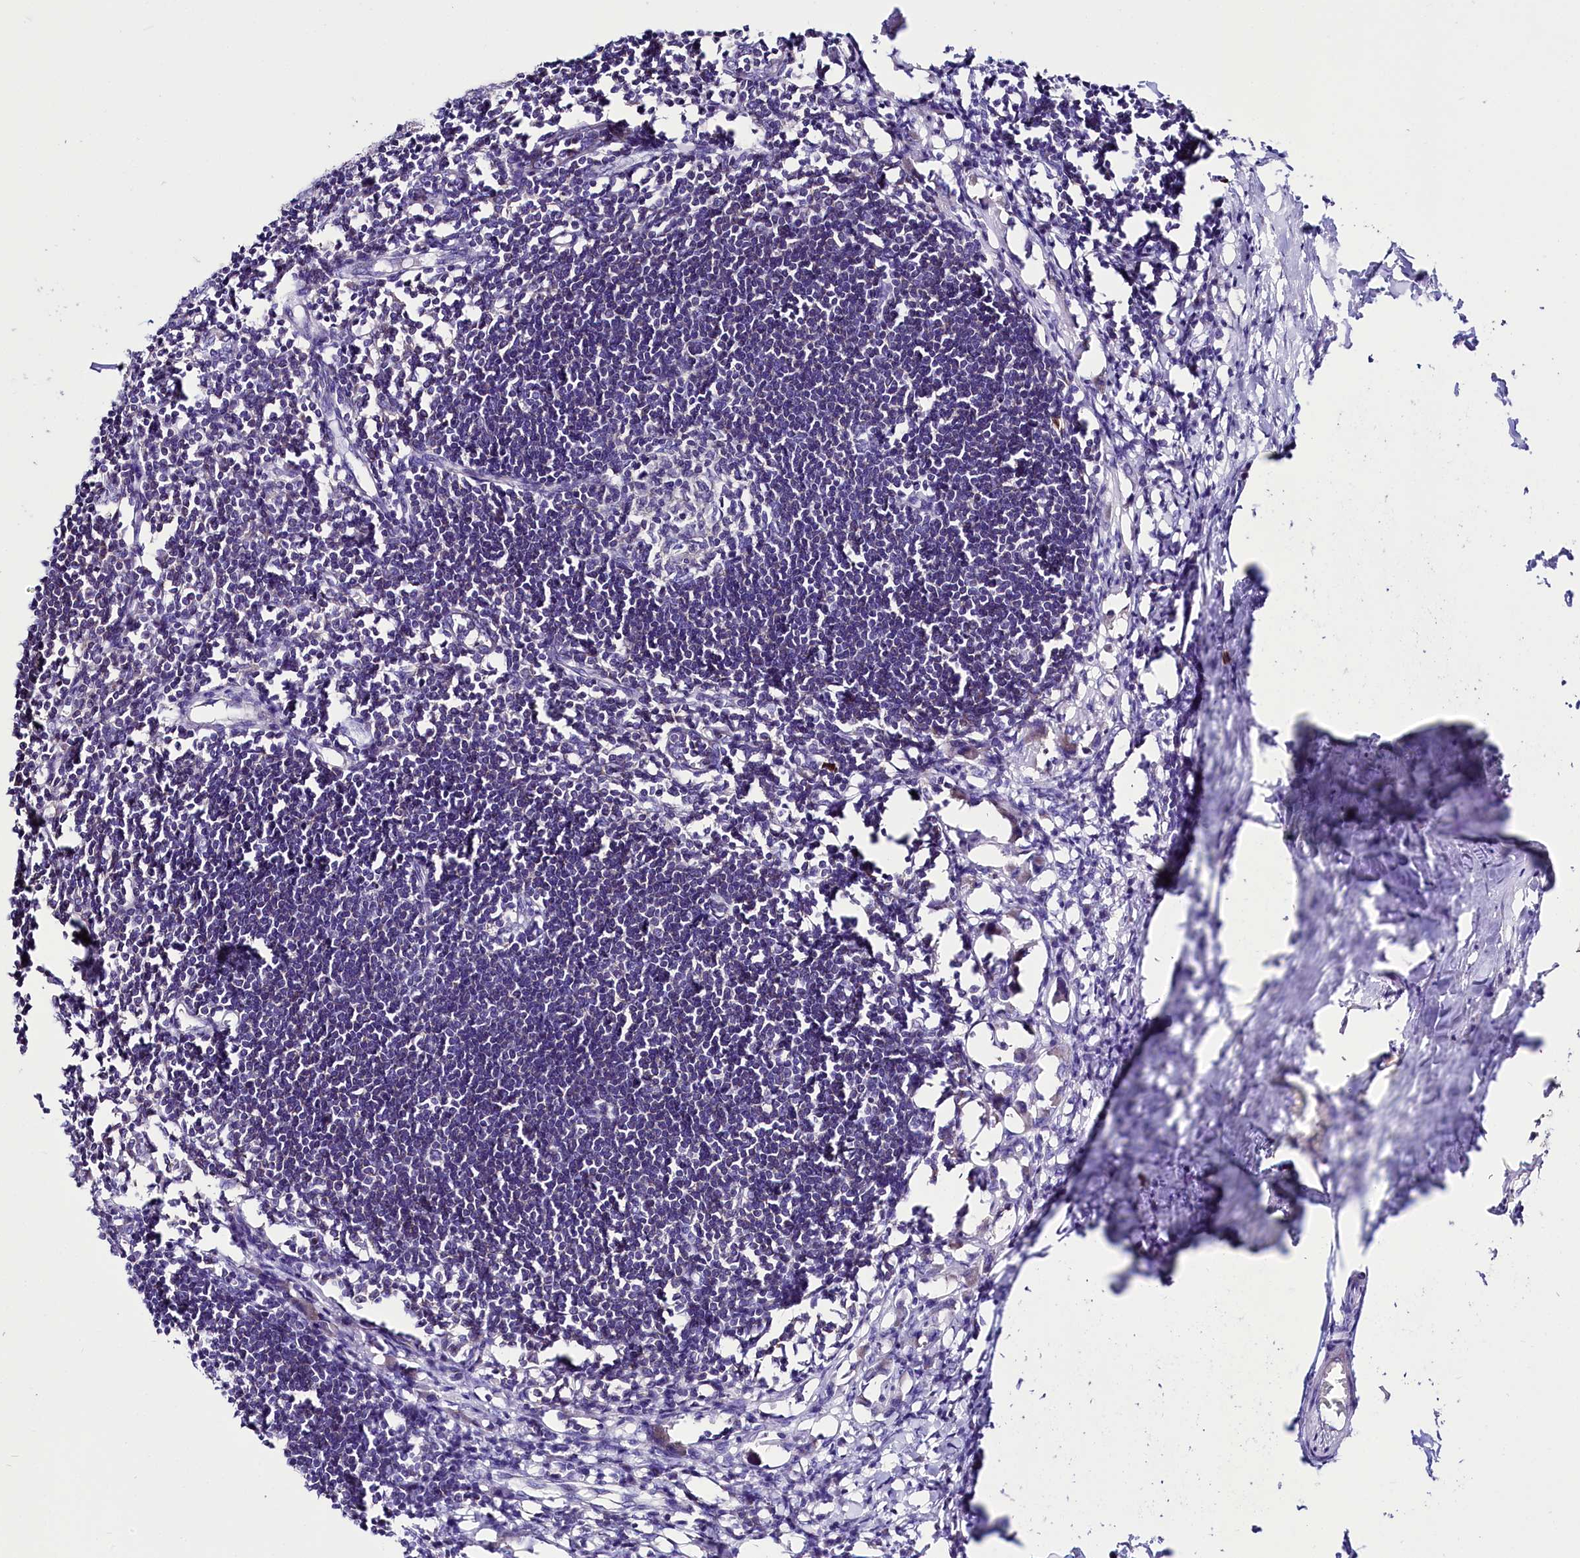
{"staining": {"intensity": "negative", "quantity": "none", "location": "none"}, "tissue": "lymph node", "cell_type": "Germinal center cells", "image_type": "normal", "snomed": [{"axis": "morphology", "description": "Normal tissue, NOS"}, {"axis": "morphology", "description": "Malignant melanoma, Metastatic site"}, {"axis": "topography", "description": "Lymph node"}], "caption": "An IHC photomicrograph of benign lymph node is shown. There is no staining in germinal center cells of lymph node. Brightfield microscopy of immunohistochemistry (IHC) stained with DAB (brown) and hematoxylin (blue), captured at high magnification.", "gene": "ABHD5", "patient": {"sex": "male", "age": 41}}